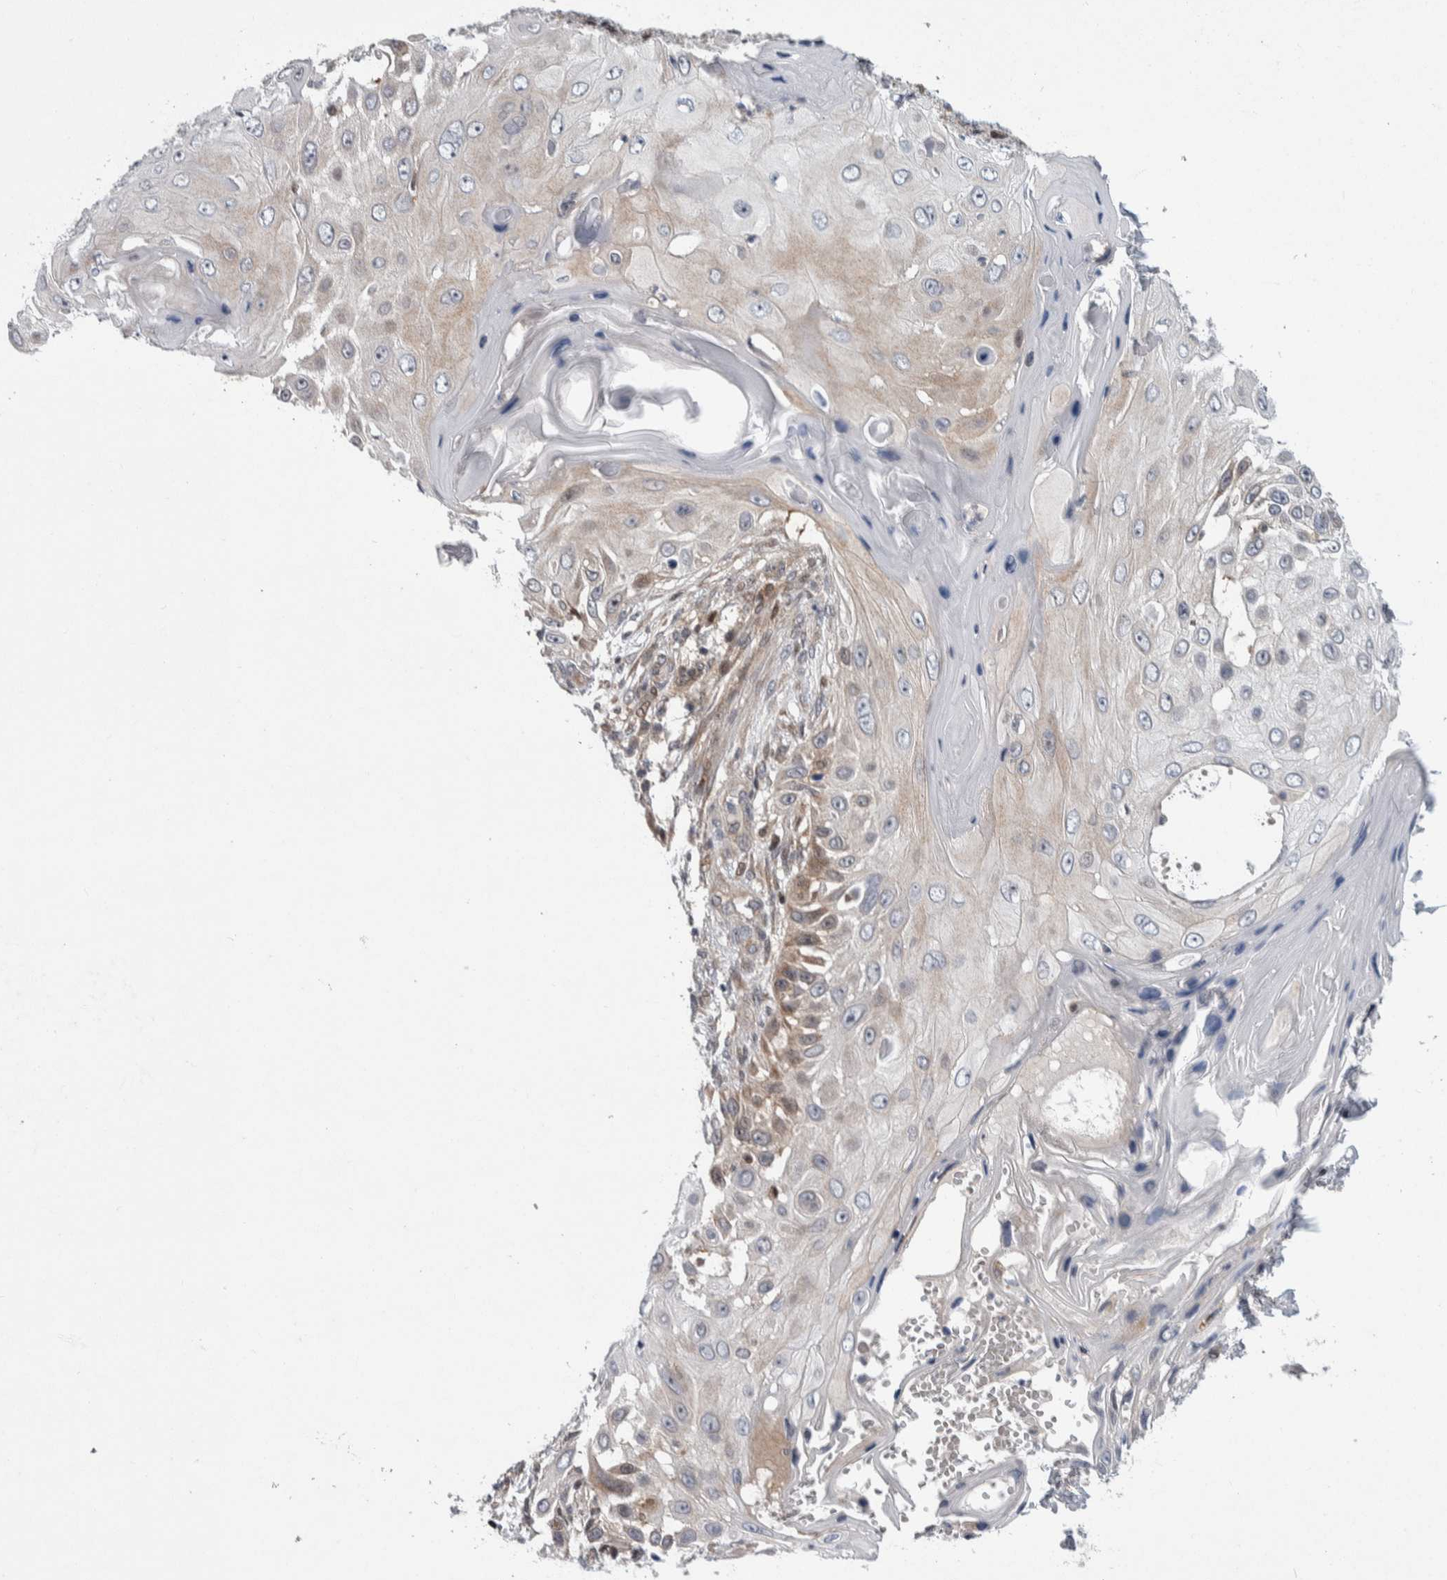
{"staining": {"intensity": "weak", "quantity": "25%-75%", "location": "cytoplasmic/membranous"}, "tissue": "skin cancer", "cell_type": "Tumor cells", "image_type": "cancer", "snomed": [{"axis": "morphology", "description": "Squamous cell carcinoma, NOS"}, {"axis": "topography", "description": "Skin"}], "caption": "This is a histology image of immunohistochemistry (IHC) staining of squamous cell carcinoma (skin), which shows weak staining in the cytoplasmic/membranous of tumor cells.", "gene": "PTPA", "patient": {"sex": "female", "age": 44}}